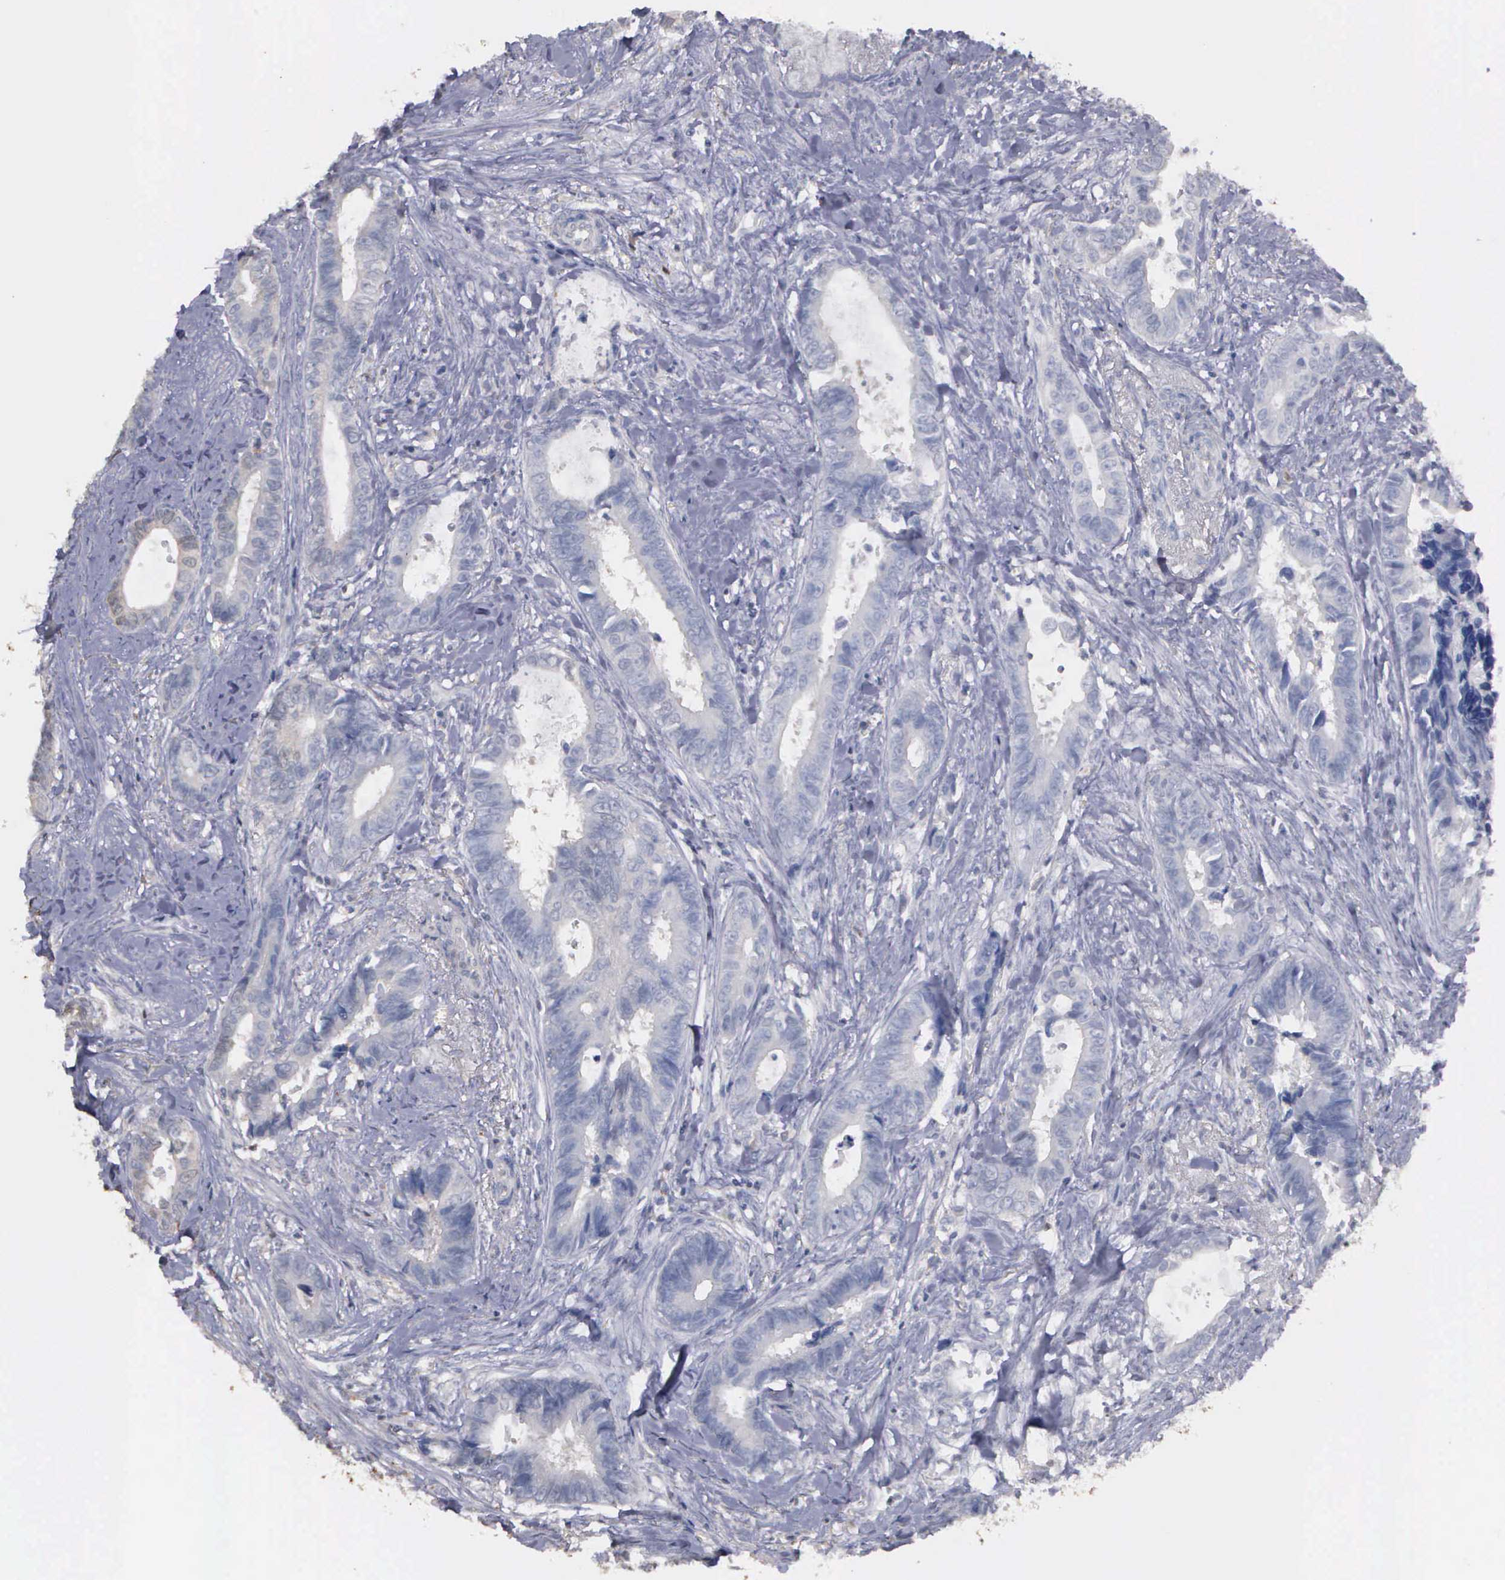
{"staining": {"intensity": "negative", "quantity": "none", "location": "none"}, "tissue": "colorectal cancer", "cell_type": "Tumor cells", "image_type": "cancer", "snomed": [{"axis": "morphology", "description": "Adenocarcinoma, NOS"}, {"axis": "topography", "description": "Rectum"}], "caption": "Protein analysis of adenocarcinoma (colorectal) reveals no significant positivity in tumor cells.", "gene": "ENO3", "patient": {"sex": "female", "age": 98}}